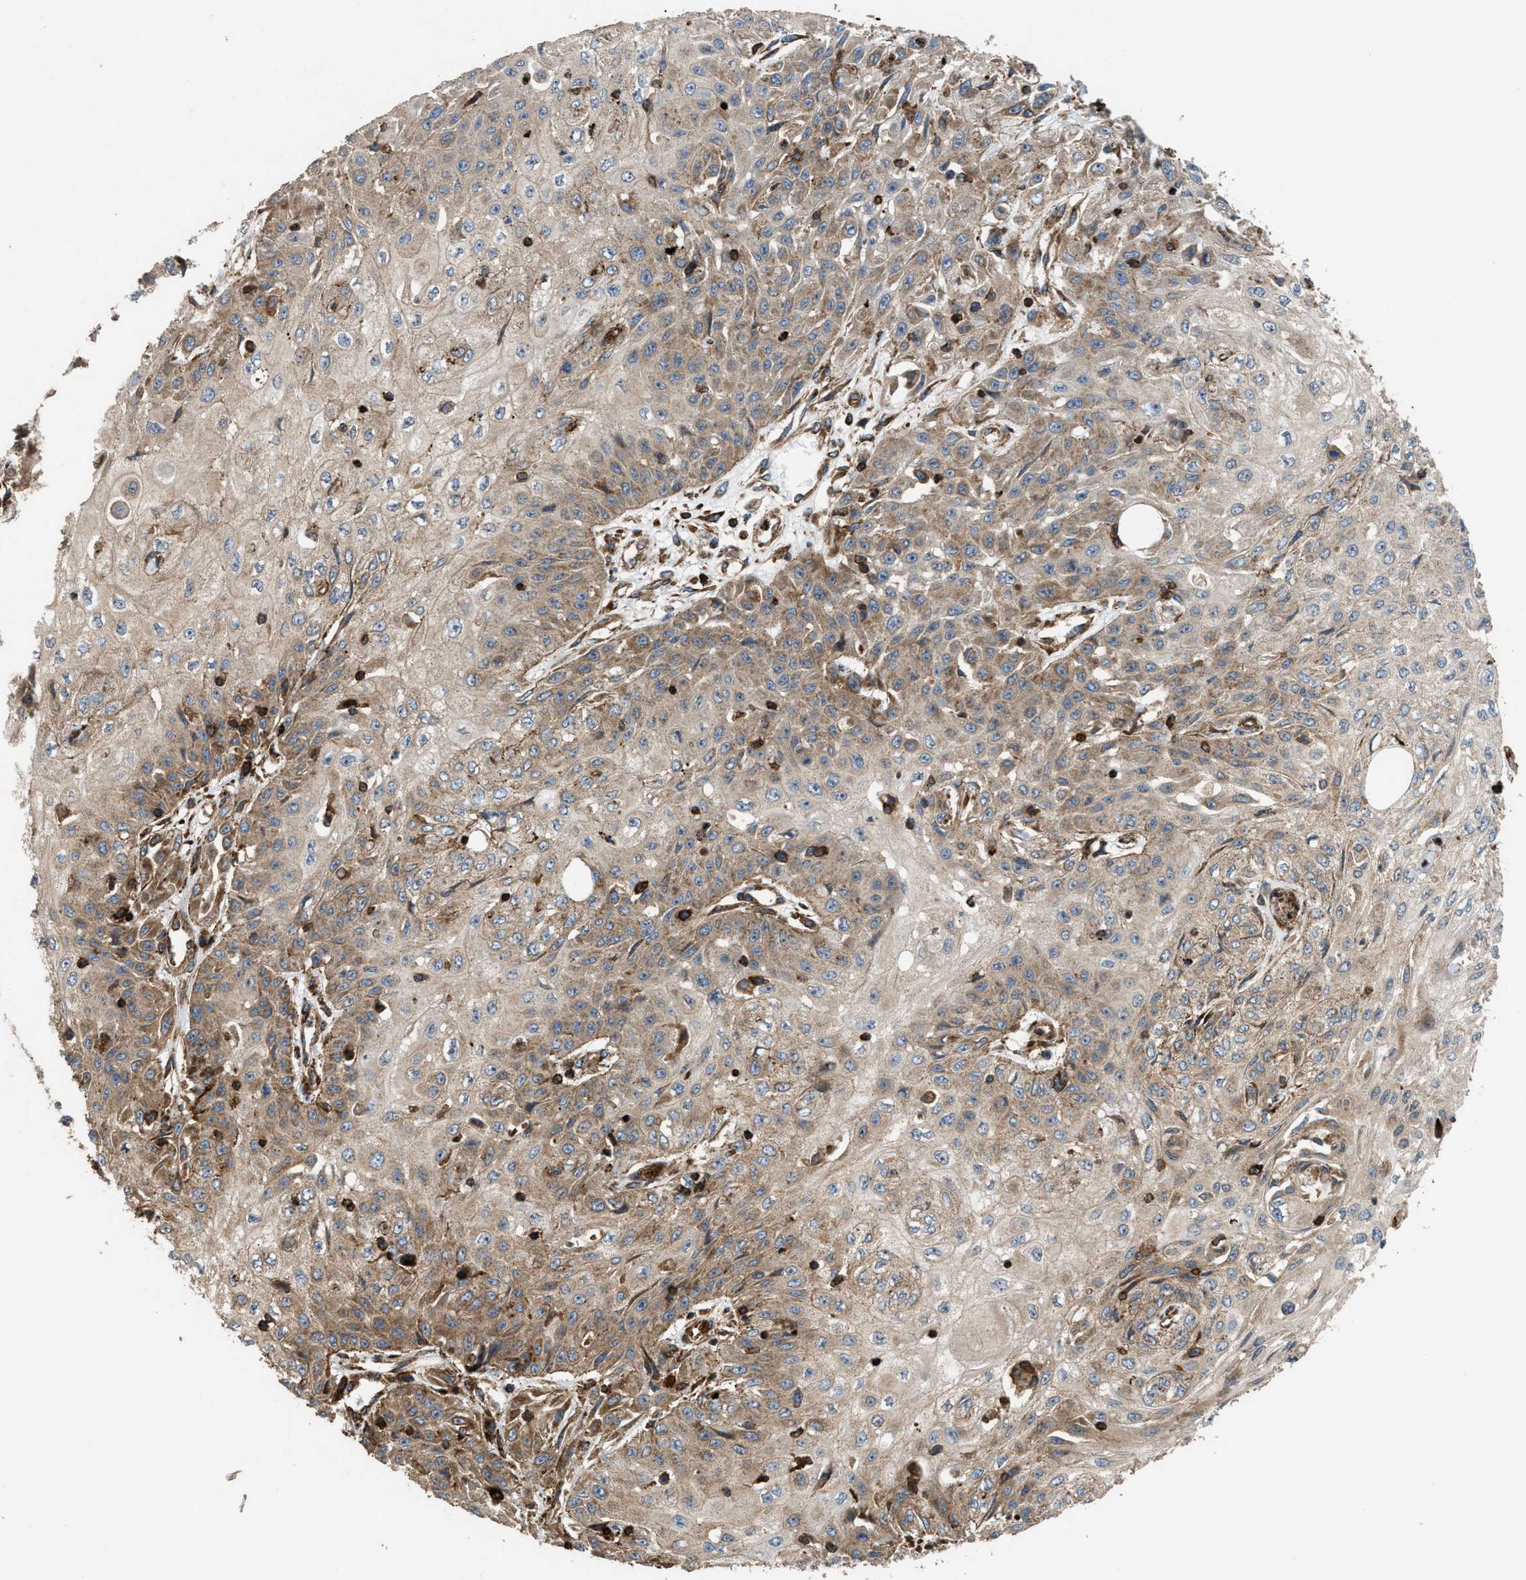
{"staining": {"intensity": "moderate", "quantity": ">75%", "location": "cytoplasmic/membranous"}, "tissue": "skin cancer", "cell_type": "Tumor cells", "image_type": "cancer", "snomed": [{"axis": "morphology", "description": "Squamous cell carcinoma, NOS"}, {"axis": "morphology", "description": "Squamous cell carcinoma, metastatic, NOS"}, {"axis": "topography", "description": "Skin"}, {"axis": "topography", "description": "Lymph node"}], "caption": "Immunohistochemical staining of squamous cell carcinoma (skin) displays medium levels of moderate cytoplasmic/membranous protein expression in approximately >75% of tumor cells.", "gene": "EGLN1", "patient": {"sex": "male", "age": 75}}